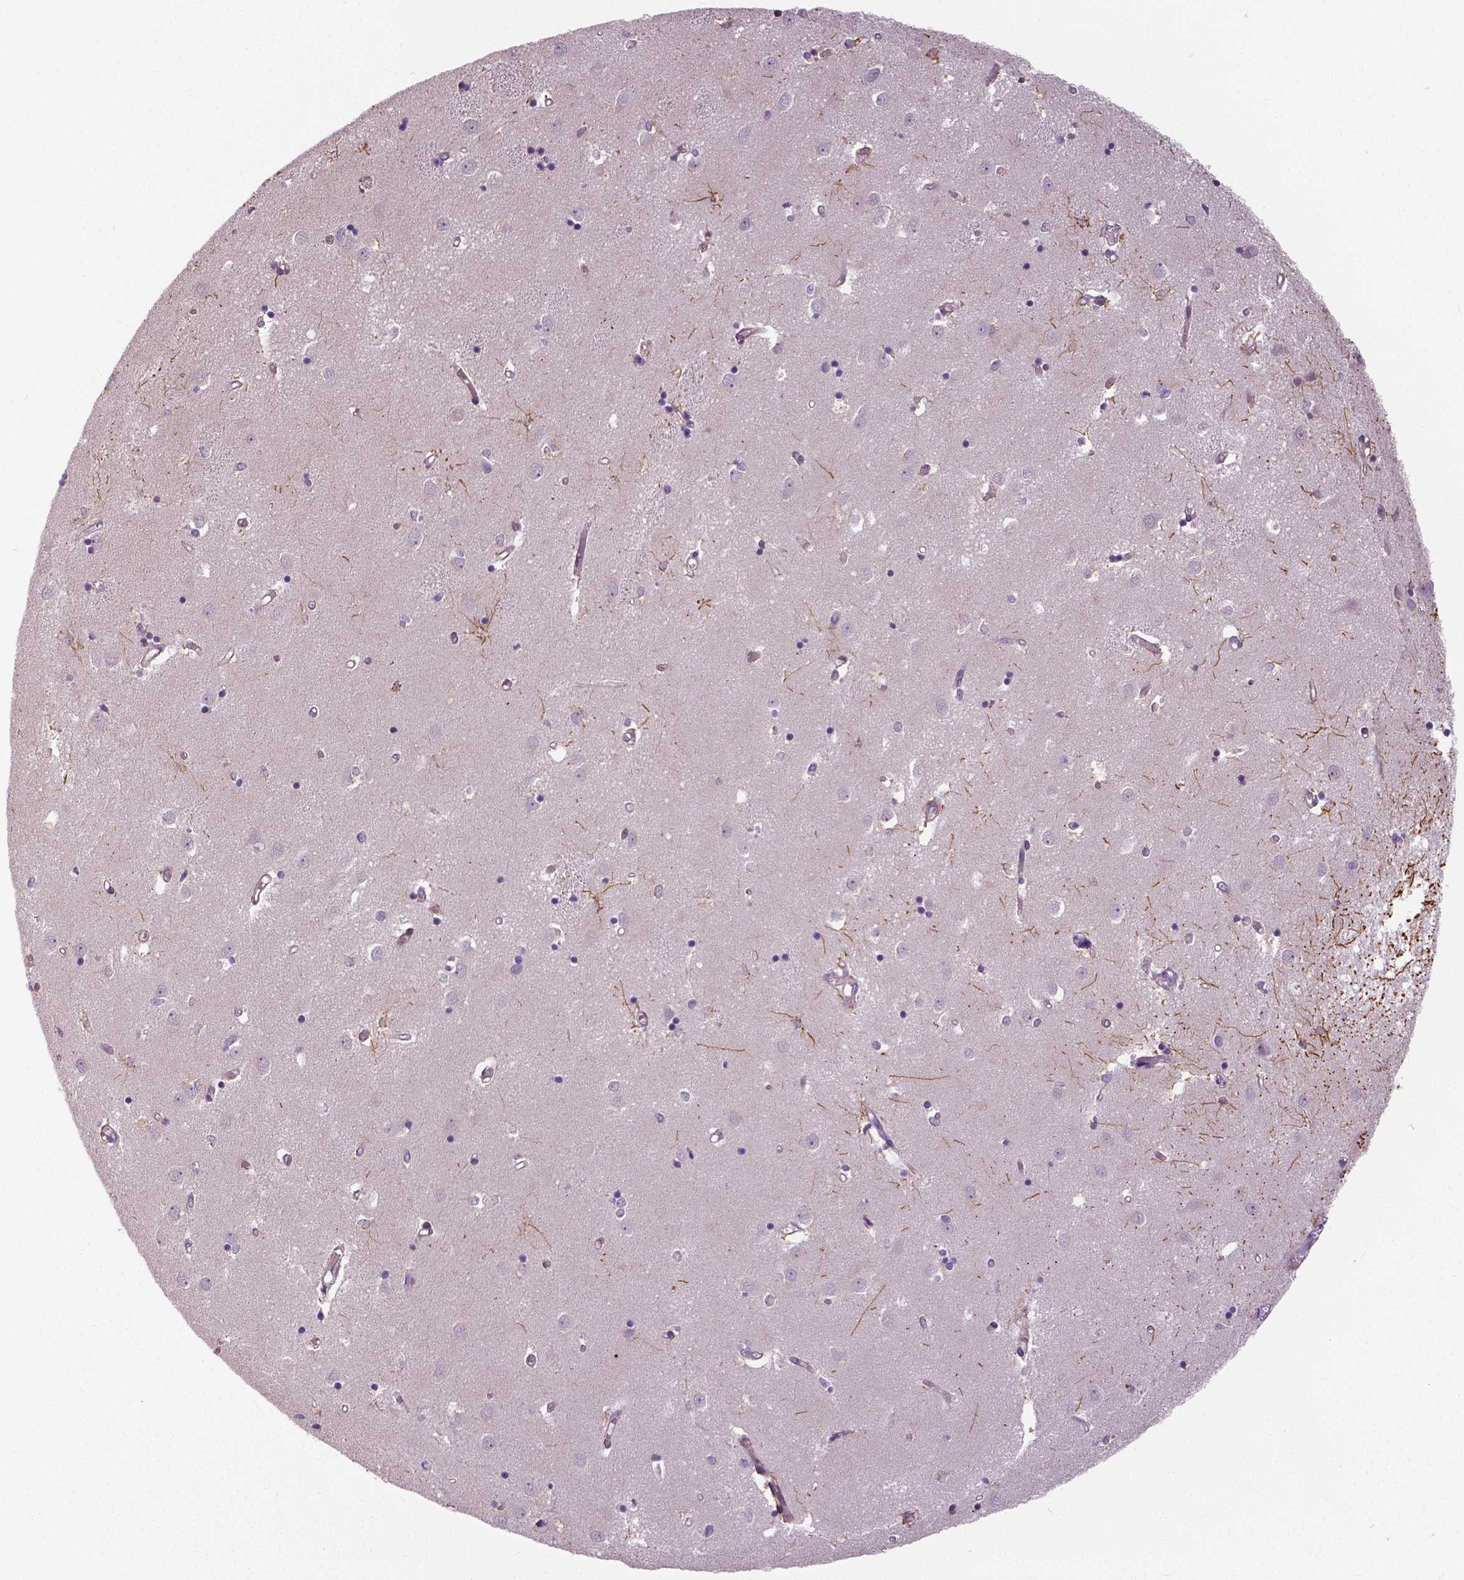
{"staining": {"intensity": "moderate", "quantity": "<25%", "location": "cytoplasmic/membranous"}, "tissue": "caudate", "cell_type": "Glial cells", "image_type": "normal", "snomed": [{"axis": "morphology", "description": "Normal tissue, NOS"}, {"axis": "topography", "description": "Lateral ventricle wall"}], "caption": "Immunohistochemical staining of benign human caudate displays low levels of moderate cytoplasmic/membranous positivity in about <25% of glial cells.", "gene": "ANXA13", "patient": {"sex": "male", "age": 54}}